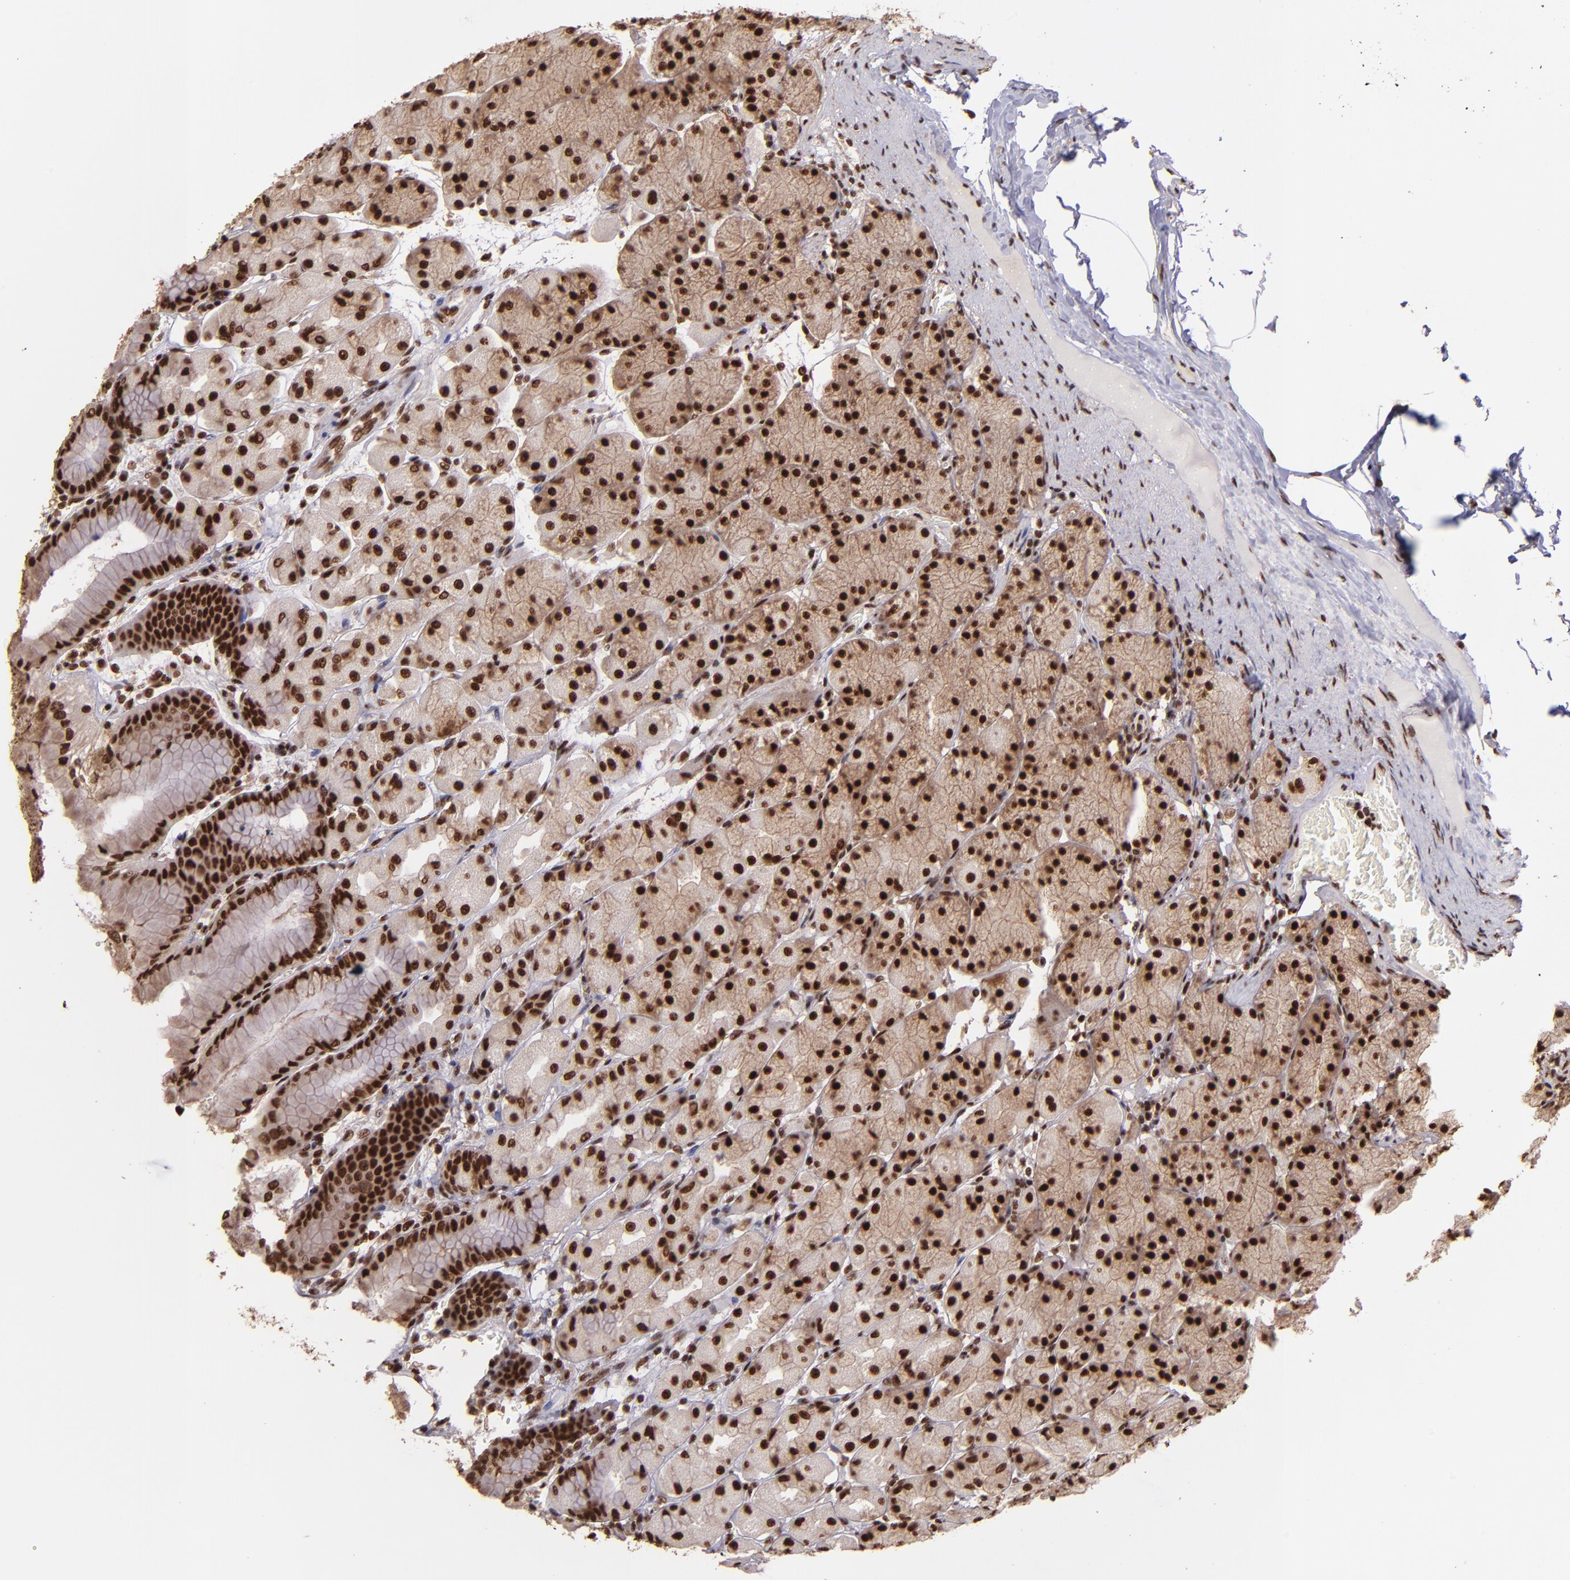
{"staining": {"intensity": "strong", "quantity": ">75%", "location": "cytoplasmic/membranous,nuclear"}, "tissue": "stomach", "cell_type": "Glandular cells", "image_type": "normal", "snomed": [{"axis": "morphology", "description": "Normal tissue, NOS"}, {"axis": "topography", "description": "Stomach, upper"}], "caption": "DAB immunohistochemical staining of normal stomach shows strong cytoplasmic/membranous,nuclear protein expression in approximately >75% of glandular cells. (brown staining indicates protein expression, while blue staining denotes nuclei).", "gene": "PQBP1", "patient": {"sex": "female", "age": 56}}